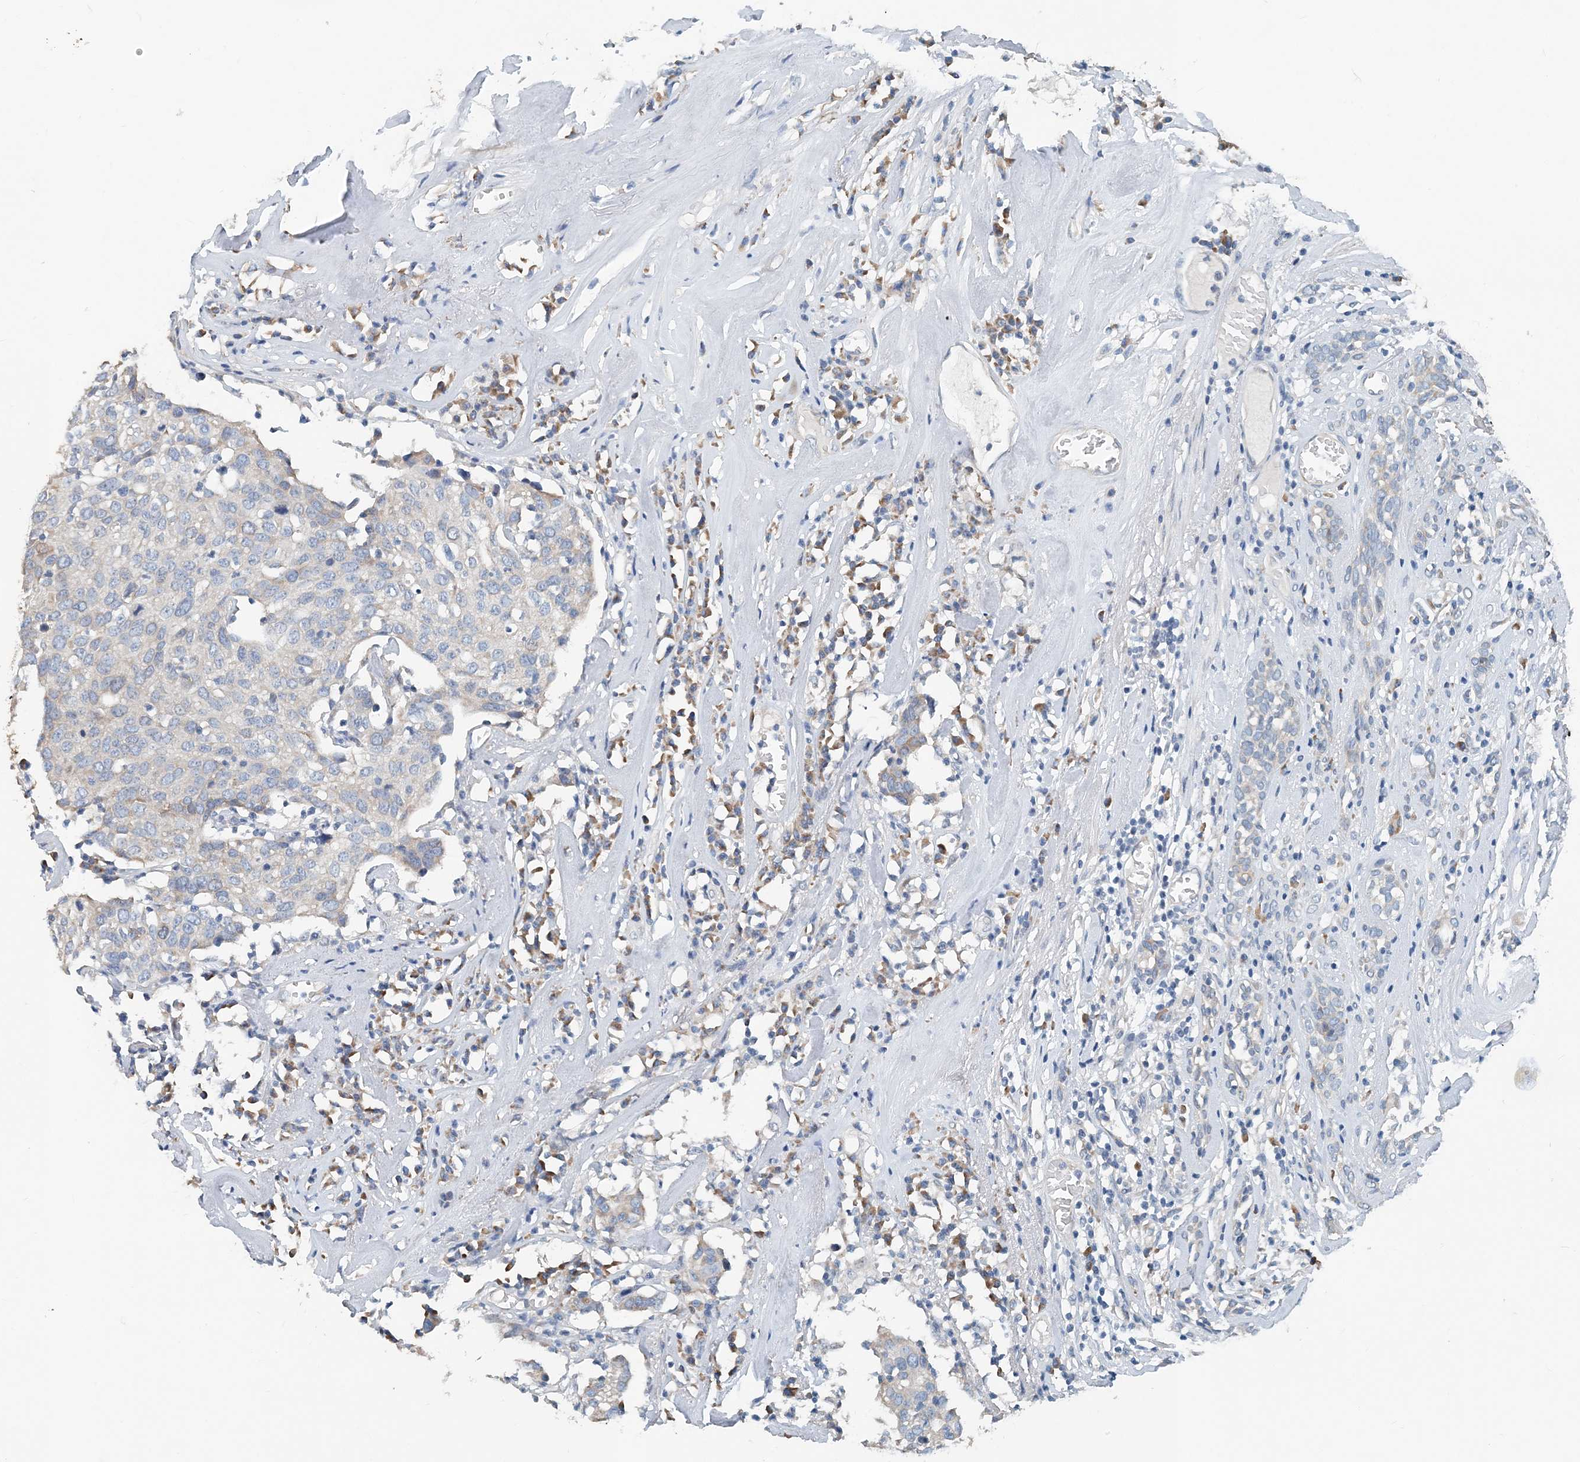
{"staining": {"intensity": "negative", "quantity": "none", "location": "none"}, "tissue": "head and neck cancer", "cell_type": "Tumor cells", "image_type": "cancer", "snomed": [{"axis": "morphology", "description": "Adenocarcinoma, NOS"}, {"axis": "topography", "description": "Salivary gland"}, {"axis": "topography", "description": "Head-Neck"}], "caption": "Immunohistochemistry (IHC) micrograph of neoplastic tissue: human adenocarcinoma (head and neck) stained with DAB reveals no significant protein staining in tumor cells.", "gene": "EEF1A2", "patient": {"sex": "female", "age": 65}}